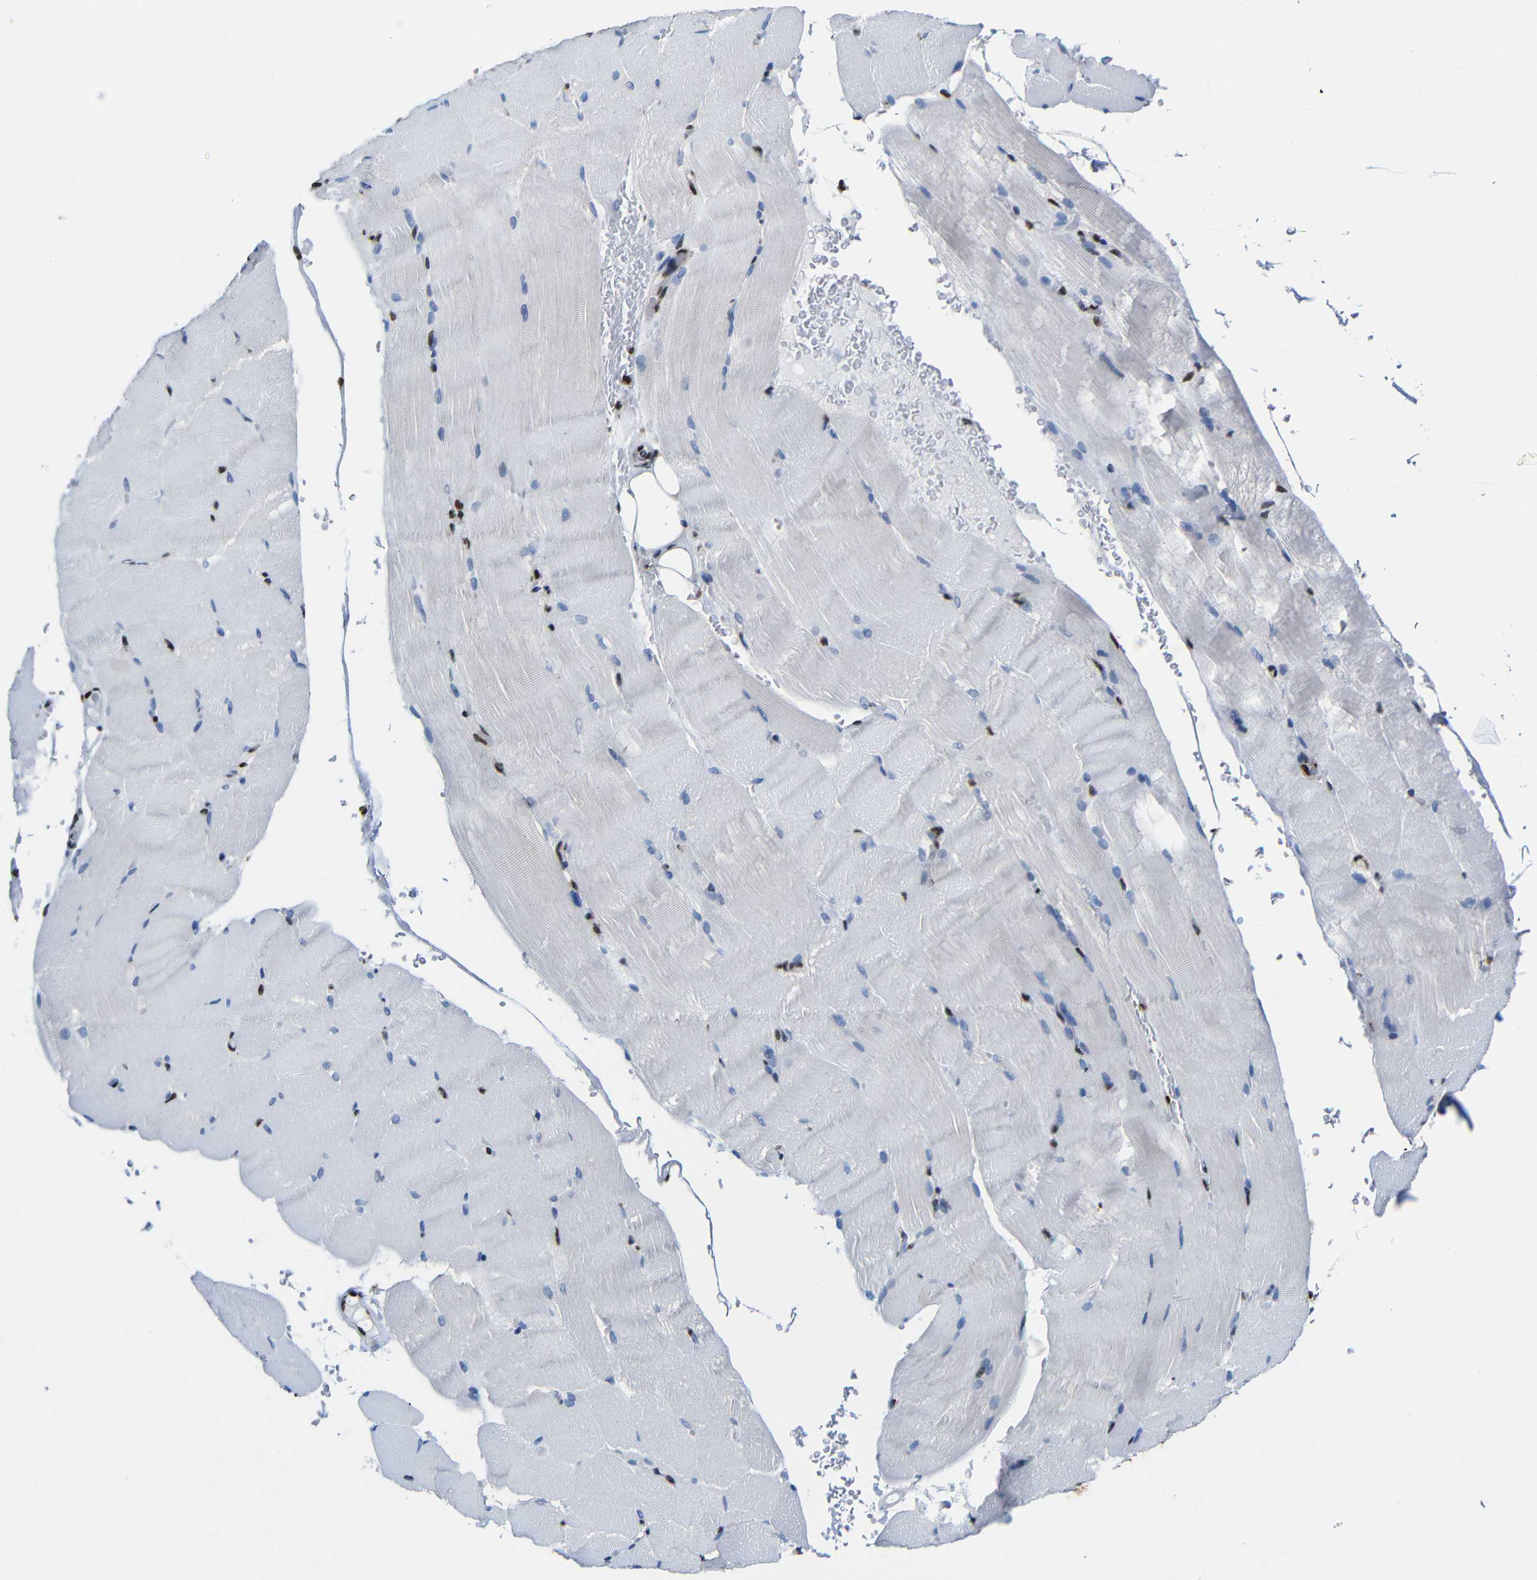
{"staining": {"intensity": "negative", "quantity": "none", "location": "none"}, "tissue": "skeletal muscle", "cell_type": "Myocytes", "image_type": "normal", "snomed": [{"axis": "morphology", "description": "Normal tissue, NOS"}, {"axis": "topography", "description": "Skeletal muscle"}, {"axis": "topography", "description": "Parathyroid gland"}], "caption": "Immunohistochemical staining of benign skeletal muscle displays no significant staining in myocytes. (DAB (3,3'-diaminobenzidine) immunohistochemistry (IHC), high magnification).", "gene": "PTBP1", "patient": {"sex": "female", "age": 37}}